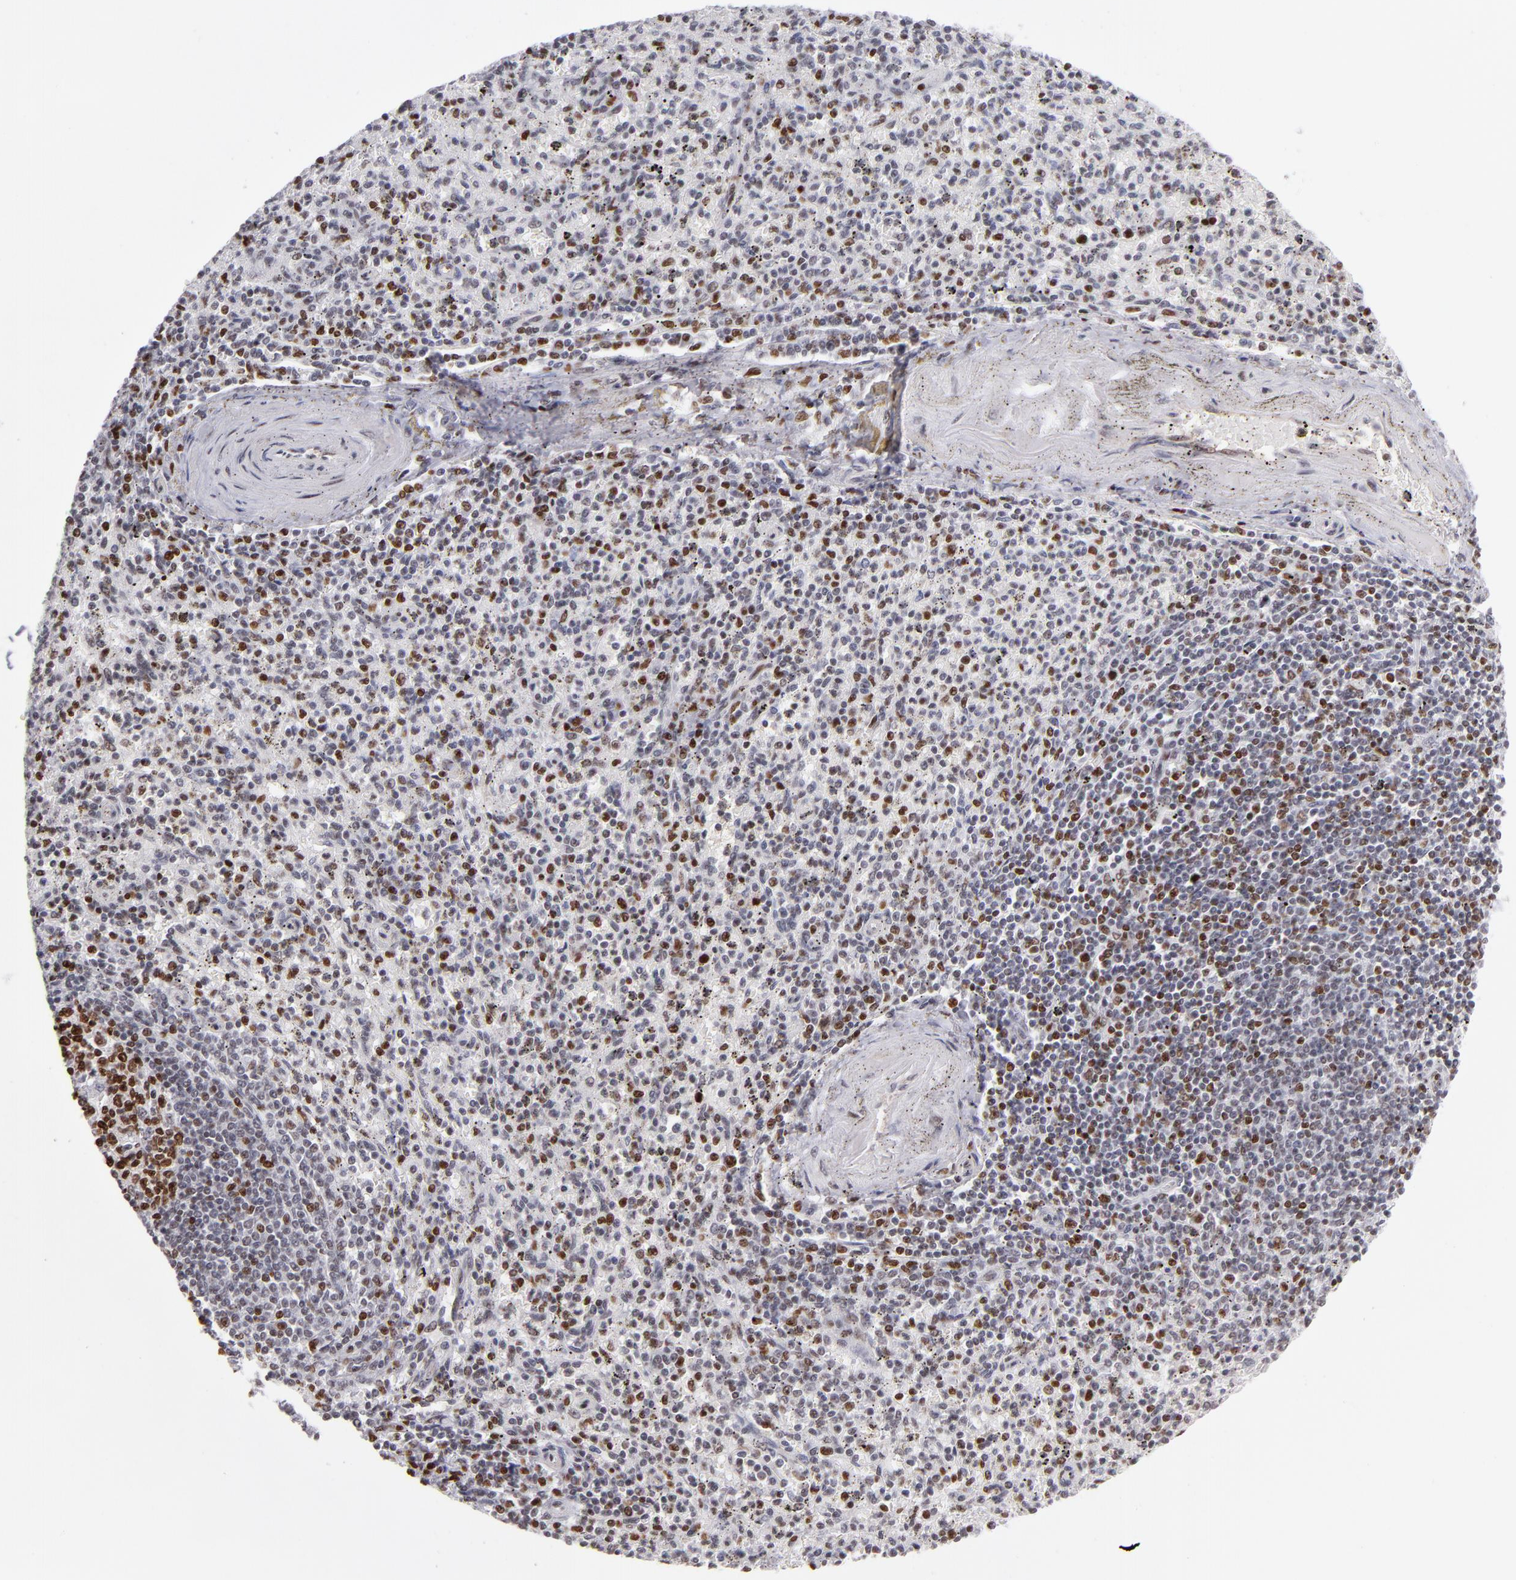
{"staining": {"intensity": "moderate", "quantity": "25%-75%", "location": "nuclear"}, "tissue": "spleen", "cell_type": "Cells in red pulp", "image_type": "normal", "snomed": [{"axis": "morphology", "description": "Normal tissue, NOS"}, {"axis": "topography", "description": "Spleen"}], "caption": "A histopathology image of spleen stained for a protein demonstrates moderate nuclear brown staining in cells in red pulp. (Stains: DAB in brown, nuclei in blue, Microscopy: brightfield microscopy at high magnification).", "gene": "POLA1", "patient": {"sex": "male", "age": 72}}